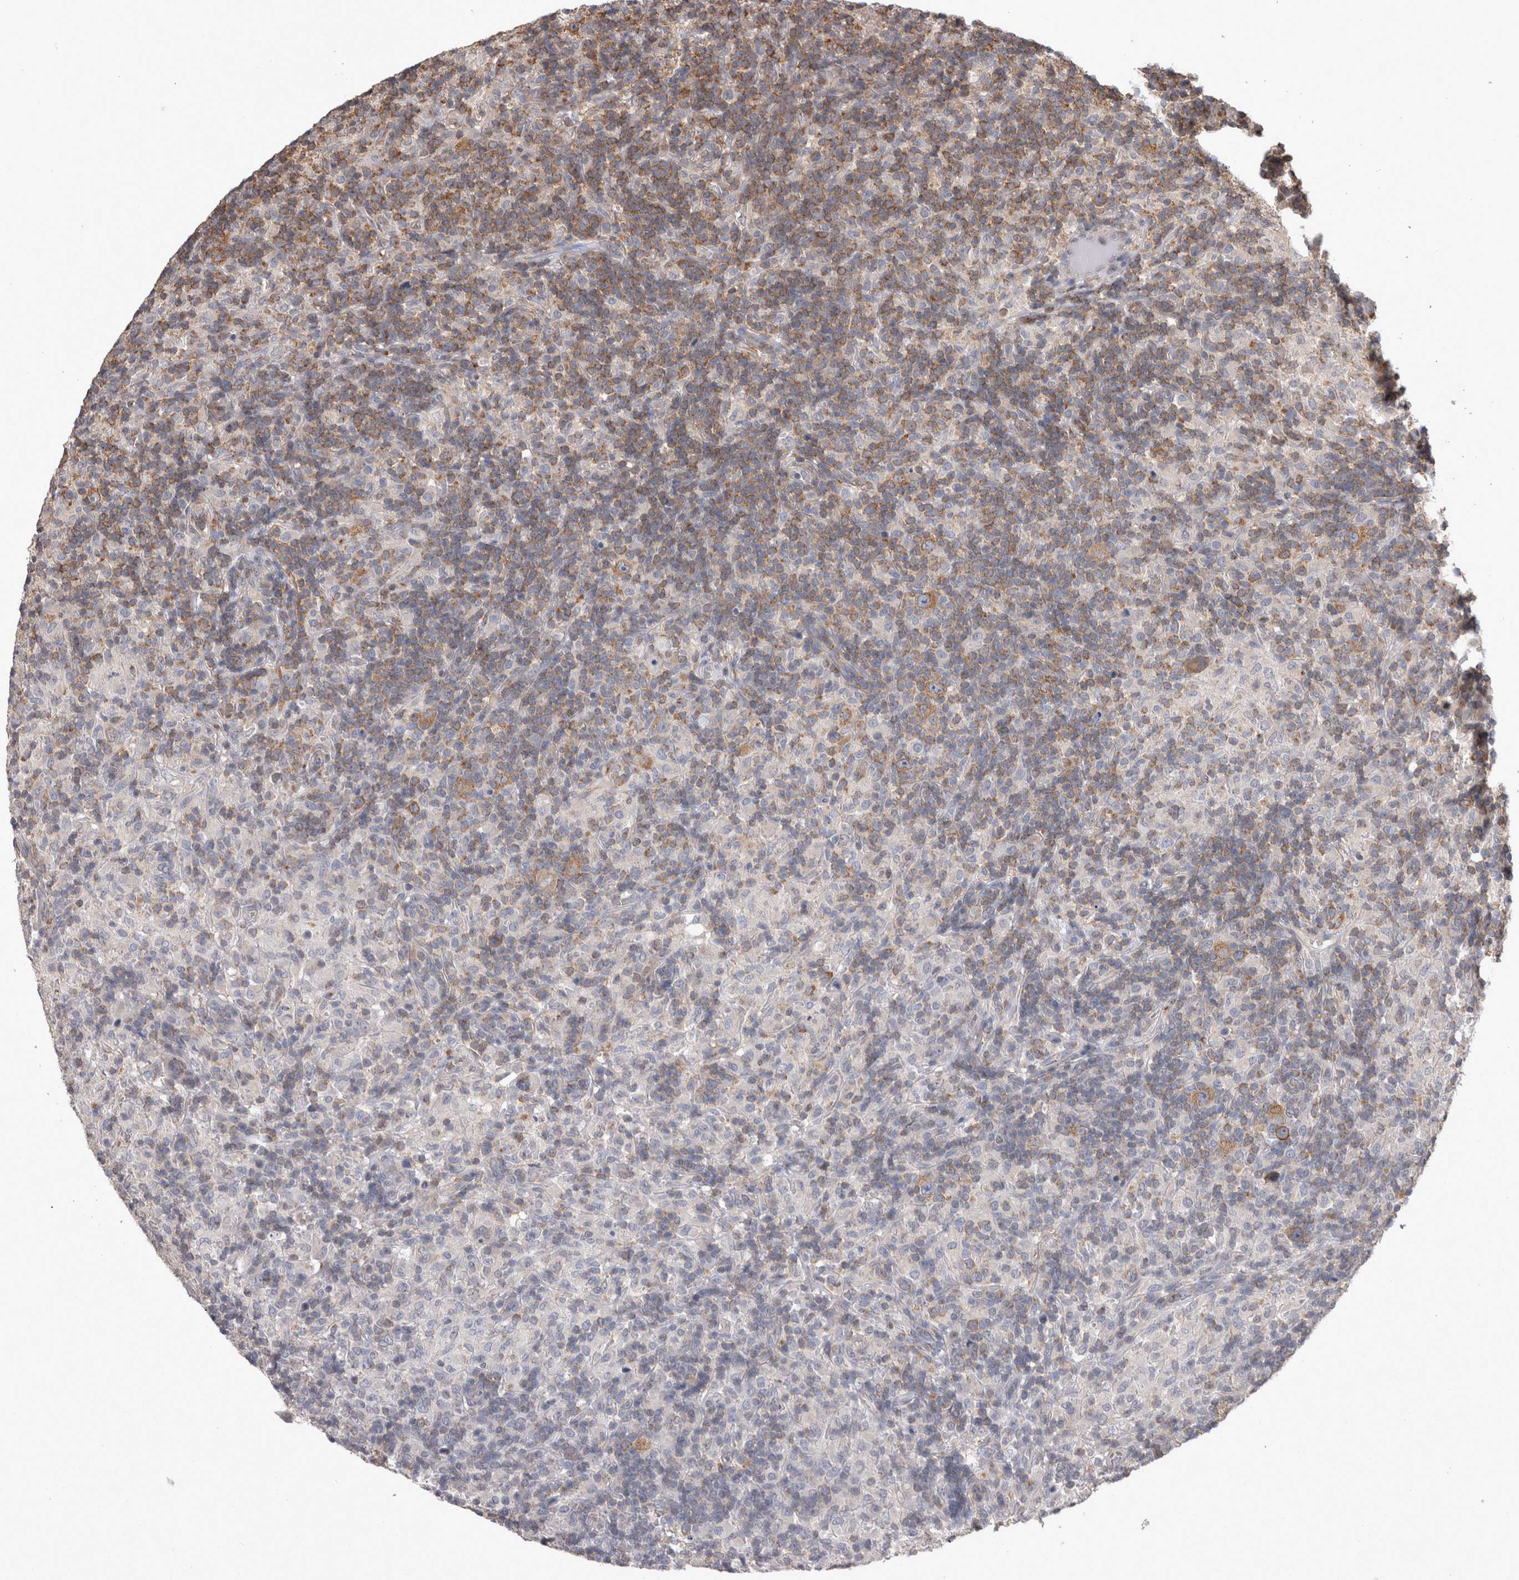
{"staining": {"intensity": "moderate", "quantity": ">75%", "location": "cytoplasmic/membranous"}, "tissue": "lymphoma", "cell_type": "Tumor cells", "image_type": "cancer", "snomed": [{"axis": "morphology", "description": "Hodgkin's disease, NOS"}, {"axis": "topography", "description": "Lymph node"}], "caption": "The histopathology image reveals immunohistochemical staining of Hodgkin's disease. There is moderate cytoplasmic/membranous staining is identified in approximately >75% of tumor cells.", "gene": "DDX6", "patient": {"sex": "male", "age": 70}}